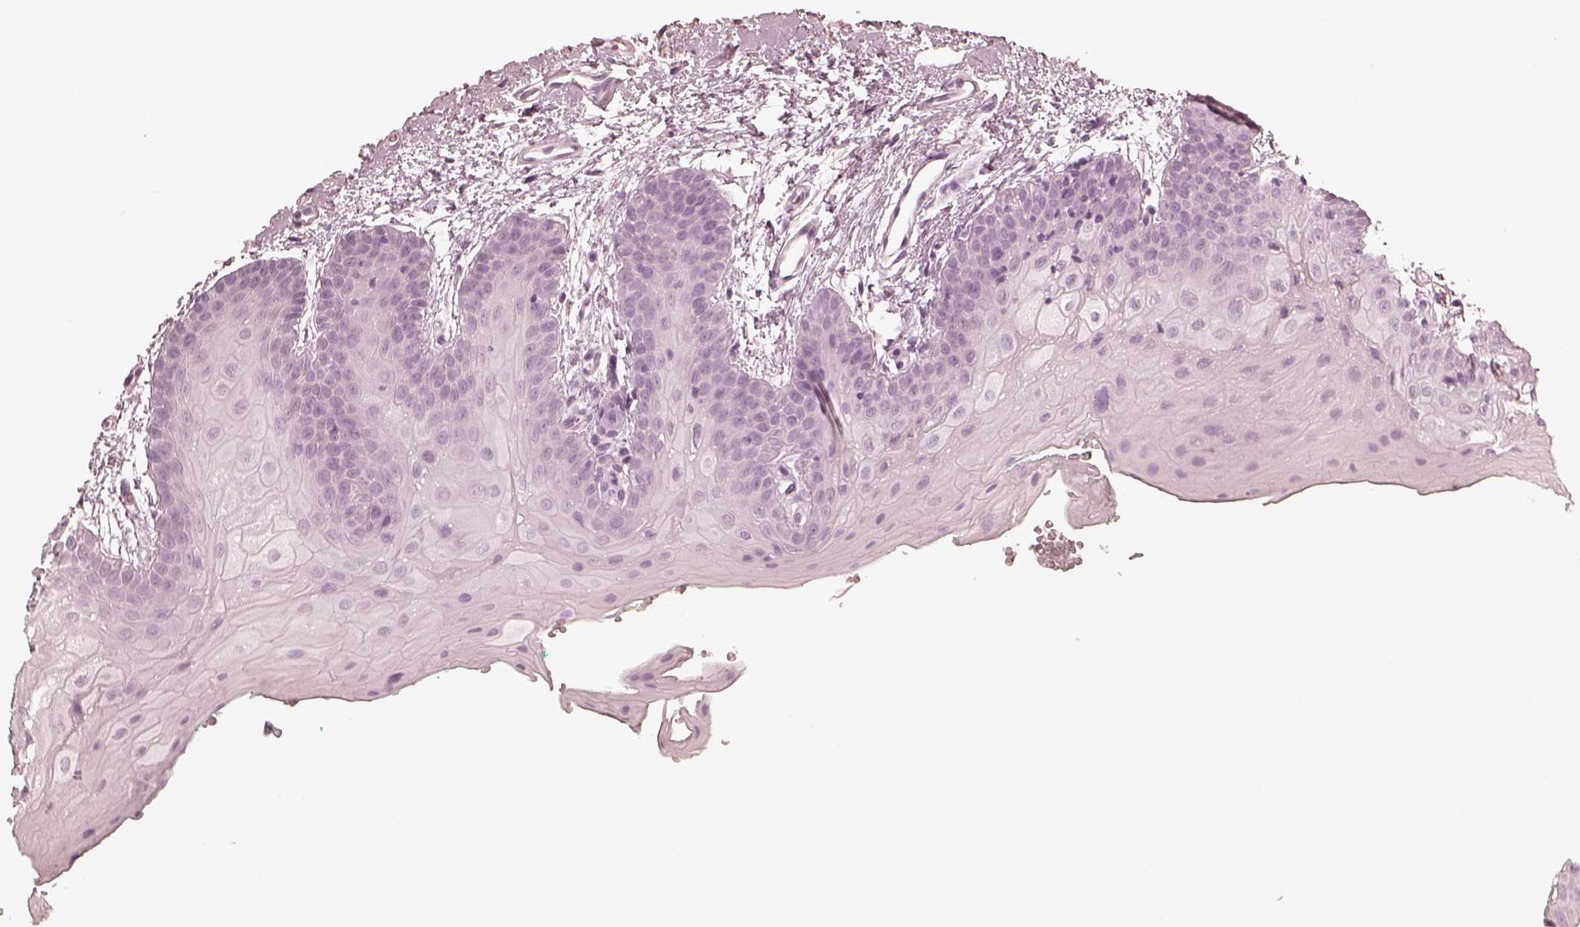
{"staining": {"intensity": "negative", "quantity": "none", "location": "none"}, "tissue": "oral mucosa", "cell_type": "Squamous epithelial cells", "image_type": "normal", "snomed": [{"axis": "morphology", "description": "Normal tissue, NOS"}, {"axis": "morphology", "description": "Squamous cell carcinoma, NOS"}, {"axis": "topography", "description": "Oral tissue"}, {"axis": "topography", "description": "Head-Neck"}], "caption": "Immunohistochemistry (IHC) micrograph of normal oral mucosa: human oral mucosa stained with DAB (3,3'-diaminobenzidine) displays no significant protein expression in squamous epithelial cells.", "gene": "CALR3", "patient": {"sex": "female", "age": 50}}